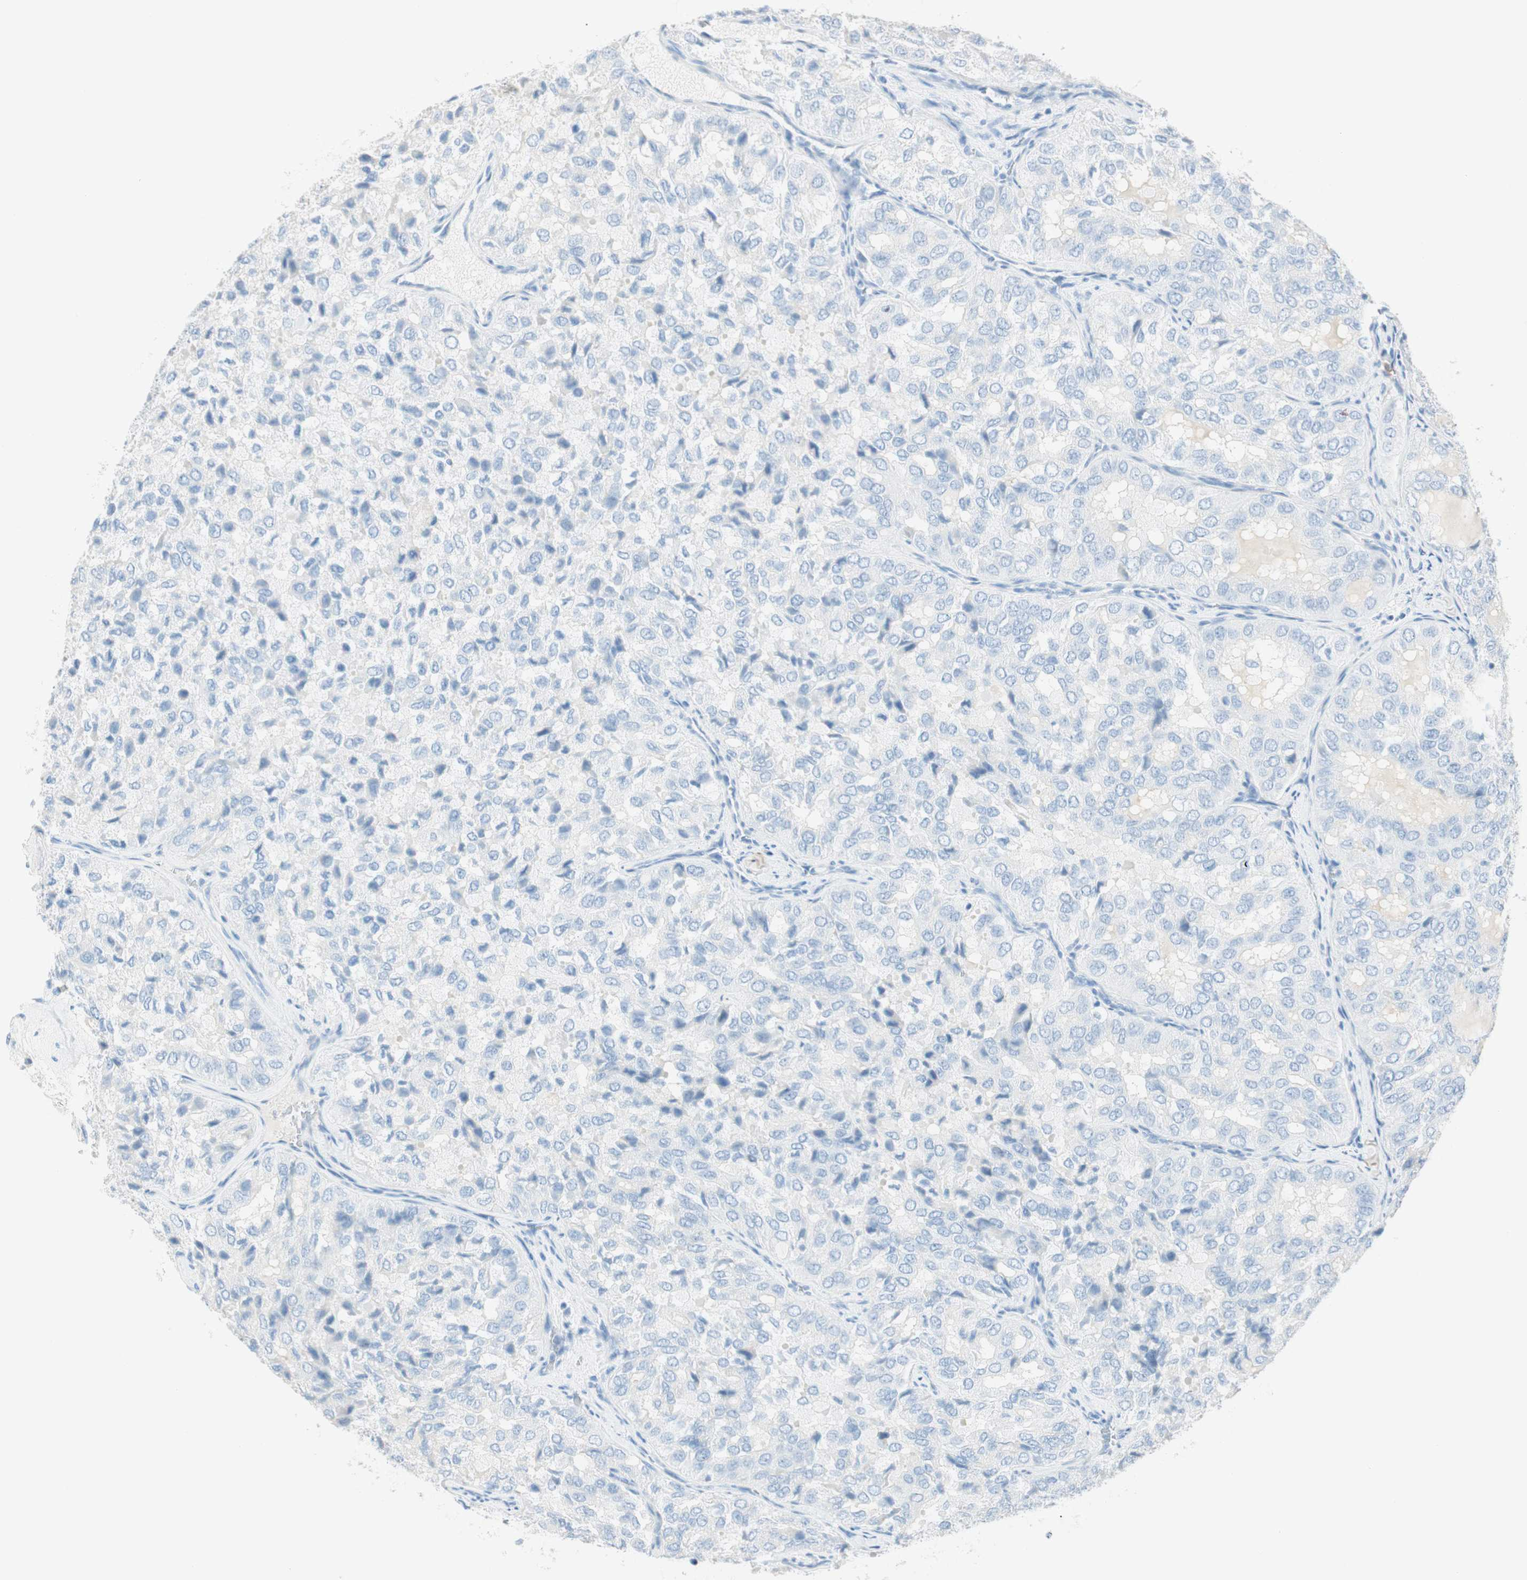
{"staining": {"intensity": "negative", "quantity": "none", "location": "none"}, "tissue": "thyroid cancer", "cell_type": "Tumor cells", "image_type": "cancer", "snomed": [{"axis": "morphology", "description": "Follicular adenoma carcinoma, NOS"}, {"axis": "topography", "description": "Thyroid gland"}], "caption": "This histopathology image is of follicular adenoma carcinoma (thyroid) stained with immunohistochemistry (IHC) to label a protein in brown with the nuclei are counter-stained blue. There is no staining in tumor cells.", "gene": "TNFRSF13C", "patient": {"sex": "male", "age": 75}}